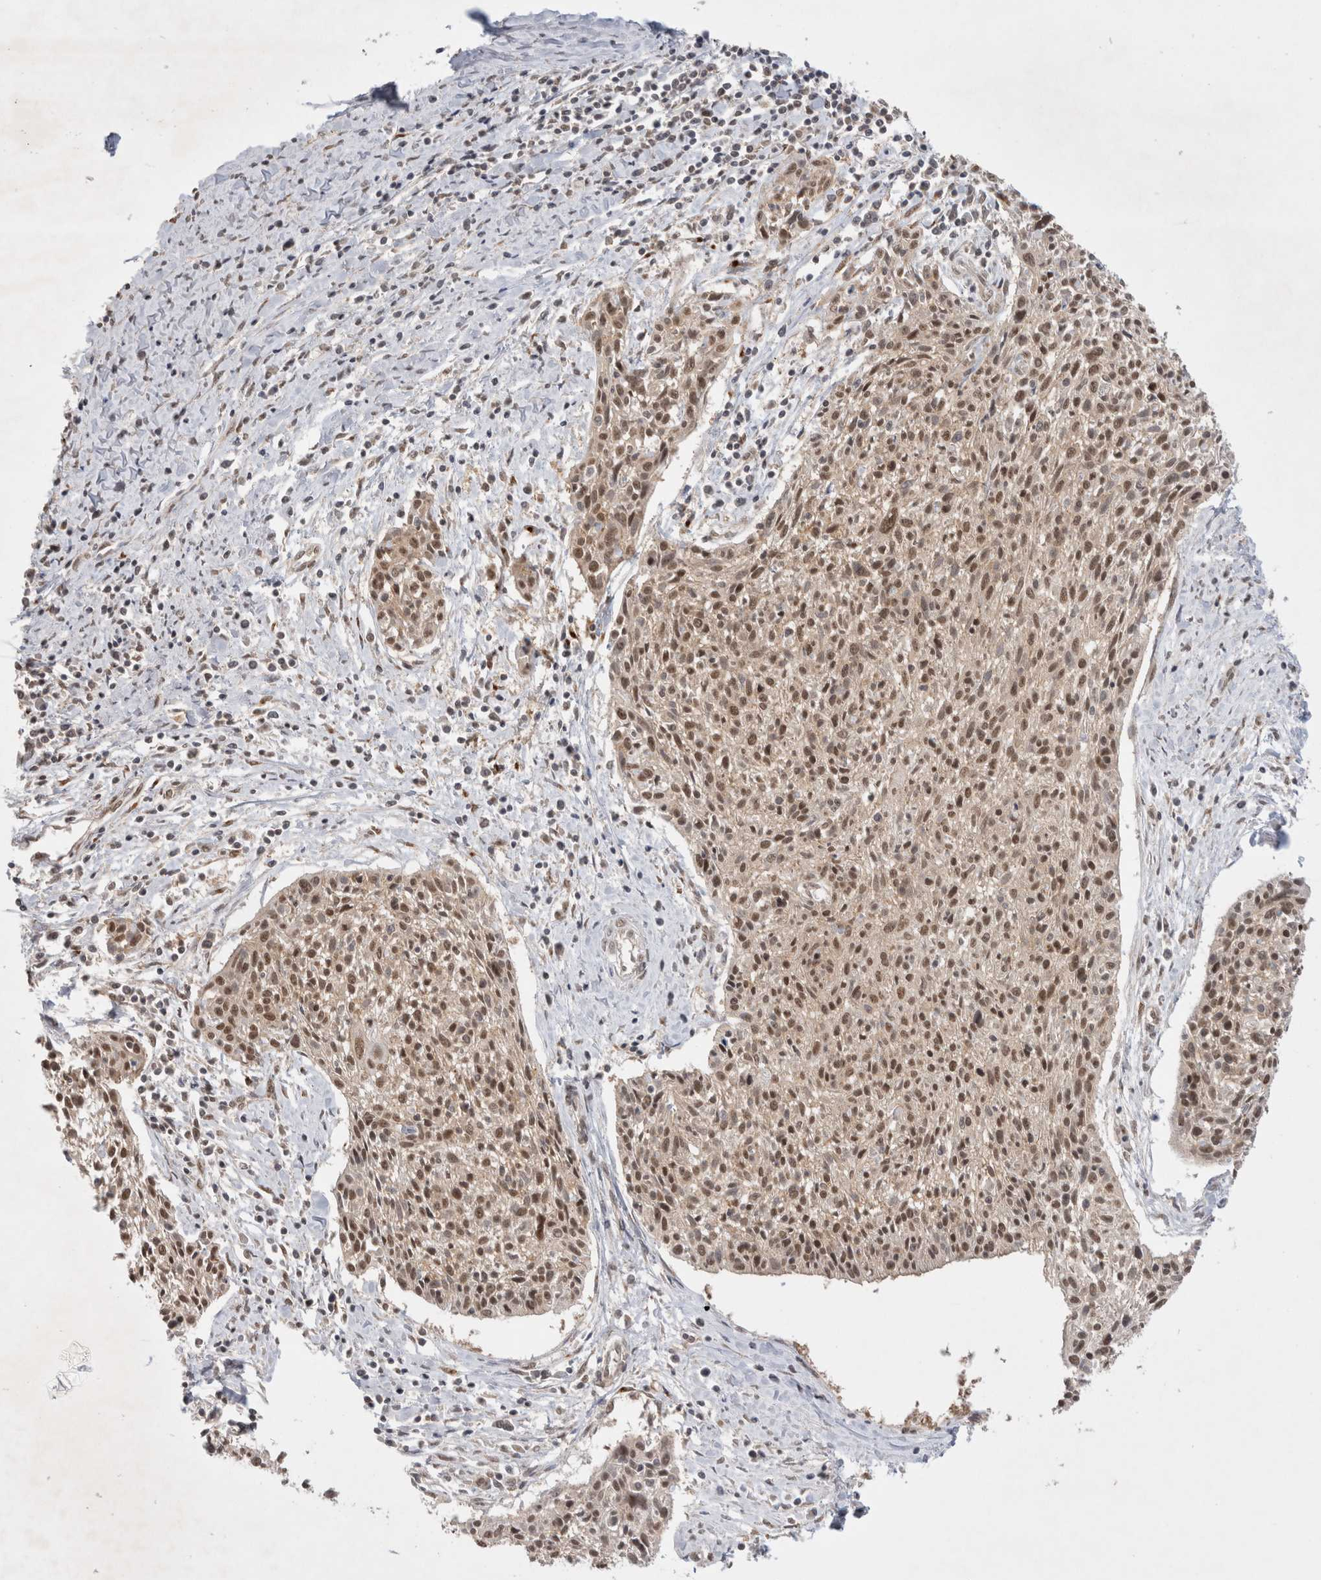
{"staining": {"intensity": "moderate", "quantity": ">75%", "location": "nuclear"}, "tissue": "cervical cancer", "cell_type": "Tumor cells", "image_type": "cancer", "snomed": [{"axis": "morphology", "description": "Squamous cell carcinoma, NOS"}, {"axis": "topography", "description": "Cervix"}], "caption": "An immunohistochemistry (IHC) micrograph of tumor tissue is shown. Protein staining in brown labels moderate nuclear positivity in cervical cancer within tumor cells.", "gene": "WIPF2", "patient": {"sex": "female", "age": 51}}